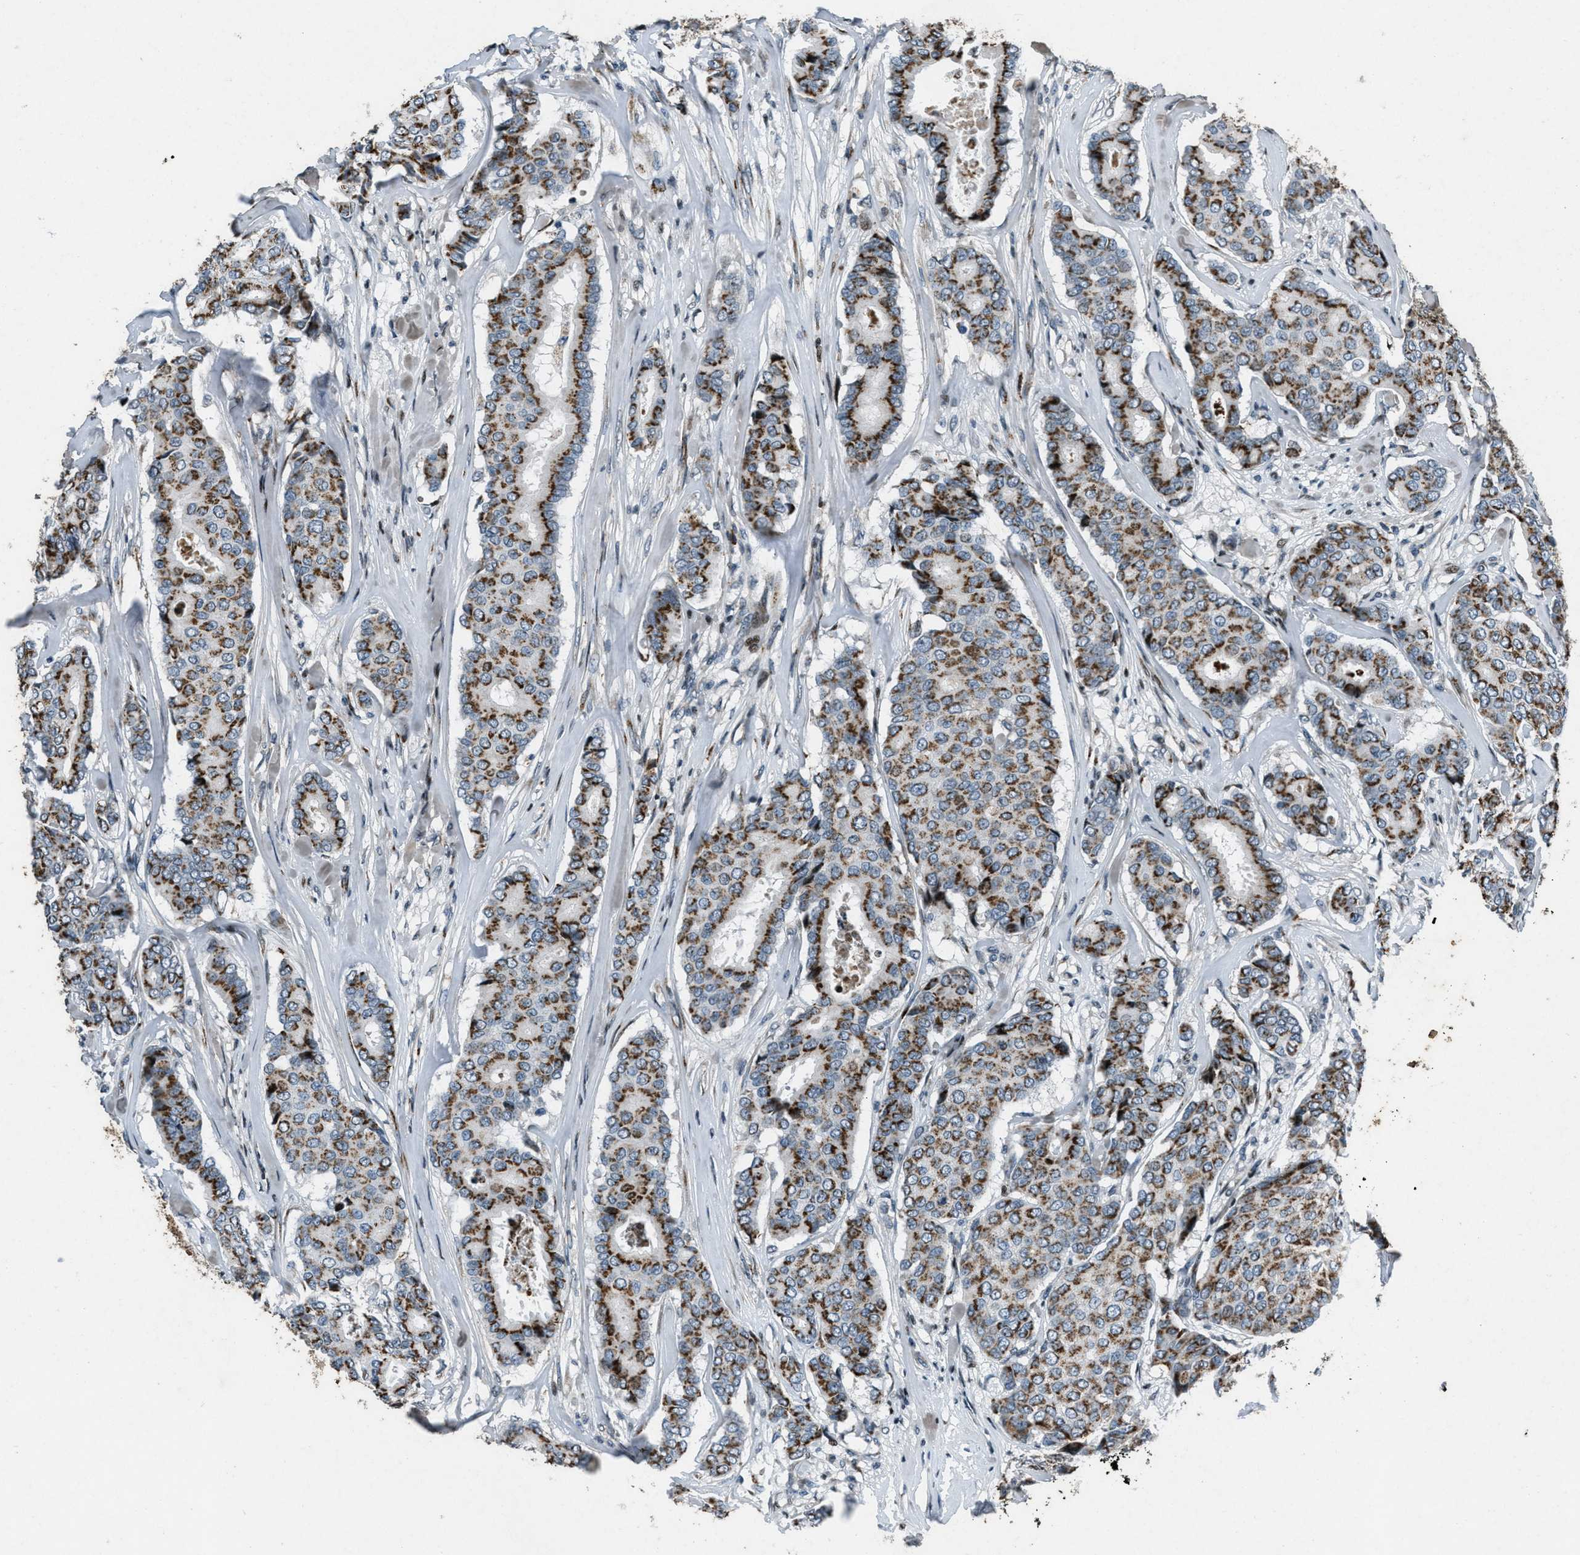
{"staining": {"intensity": "moderate", "quantity": ">75%", "location": "cytoplasmic/membranous"}, "tissue": "breast cancer", "cell_type": "Tumor cells", "image_type": "cancer", "snomed": [{"axis": "morphology", "description": "Duct carcinoma"}, {"axis": "topography", "description": "Breast"}], "caption": "This micrograph demonstrates IHC staining of human invasive ductal carcinoma (breast), with medium moderate cytoplasmic/membranous expression in approximately >75% of tumor cells.", "gene": "GPC6", "patient": {"sex": "female", "age": 75}}